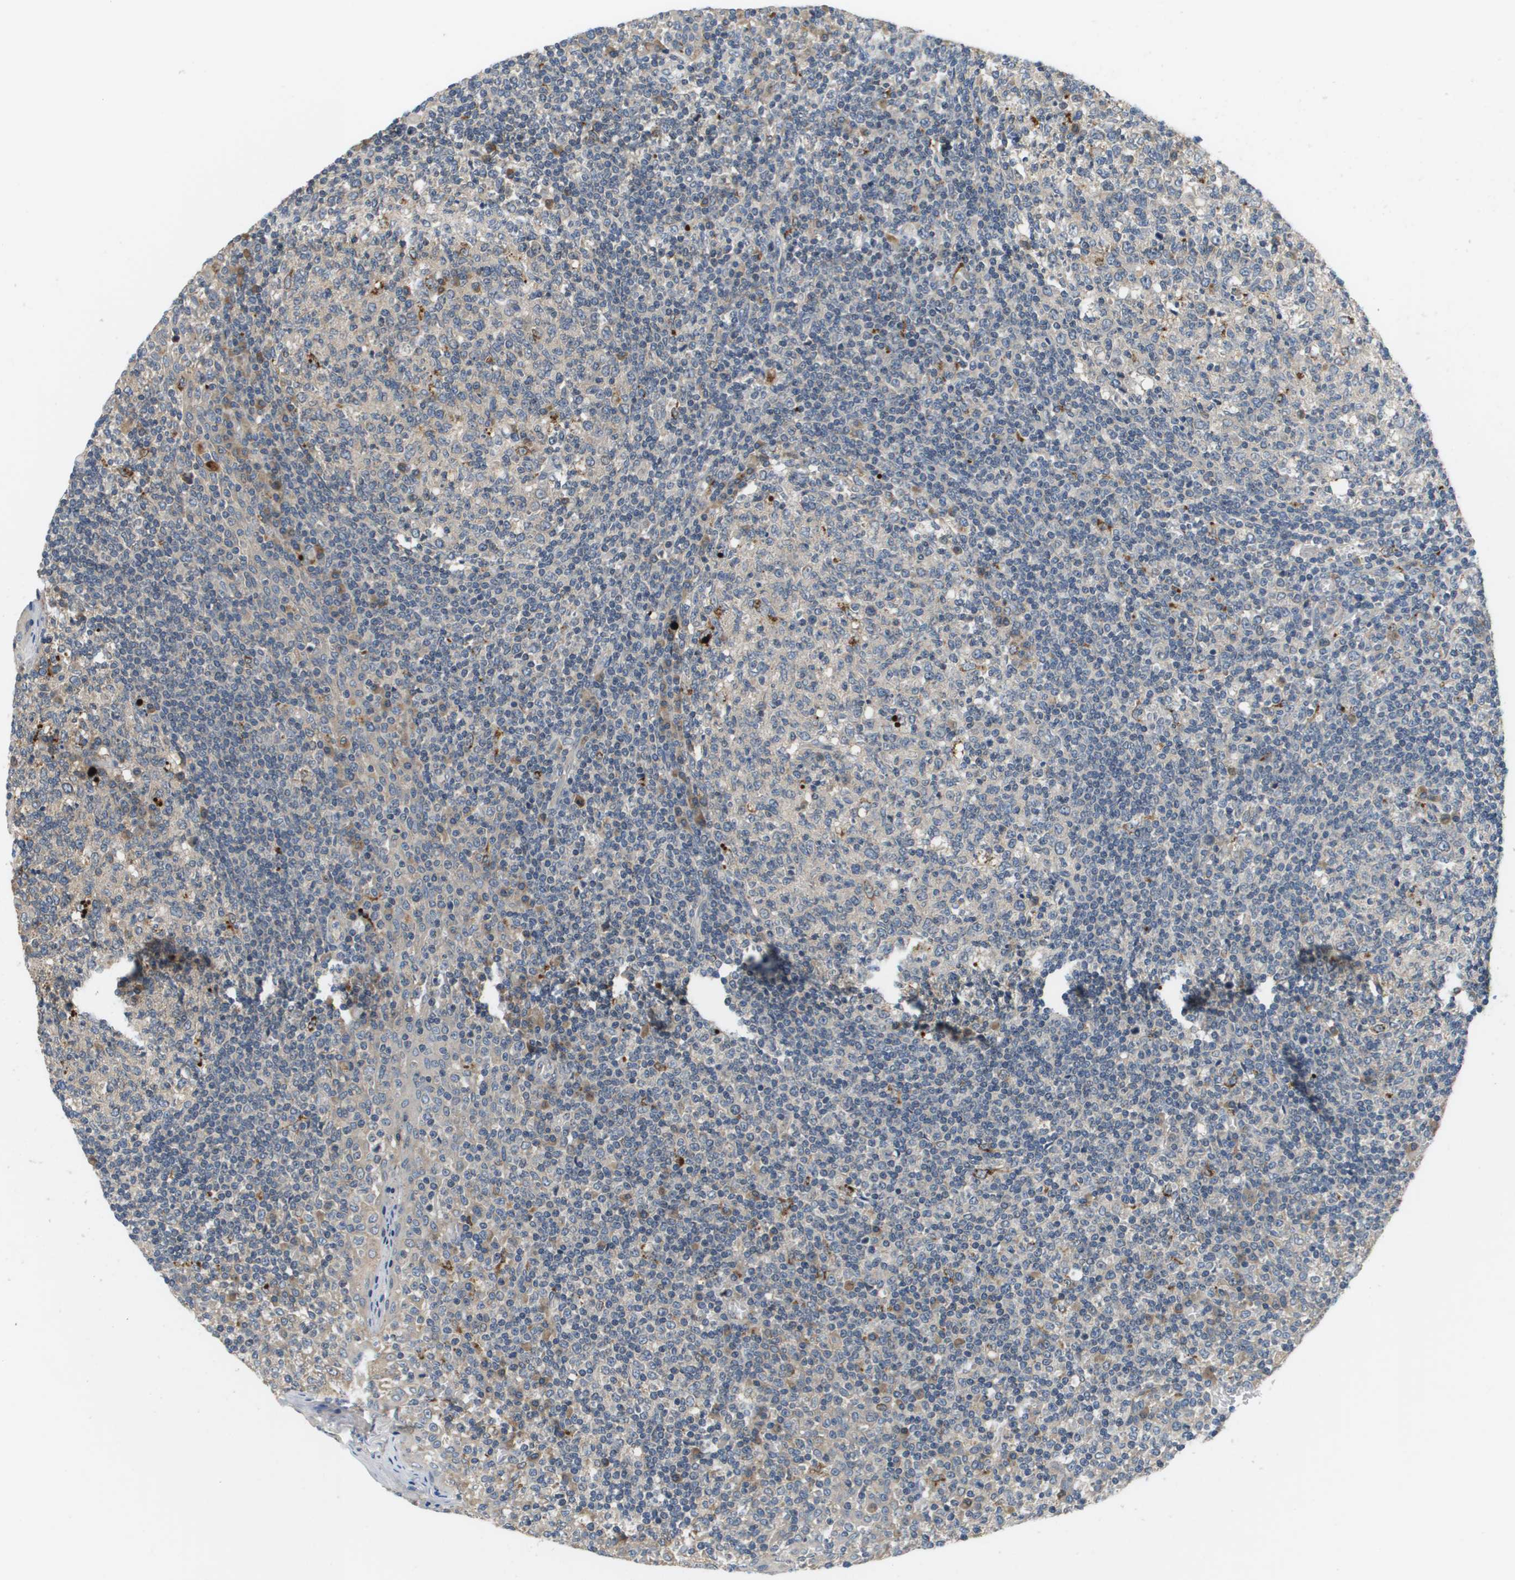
{"staining": {"intensity": "weak", "quantity": "25%-75%", "location": "cytoplasmic/membranous"}, "tissue": "tonsil", "cell_type": "Germinal center cells", "image_type": "normal", "snomed": [{"axis": "morphology", "description": "Normal tissue, NOS"}, {"axis": "topography", "description": "Tonsil"}], "caption": "The histopathology image demonstrates staining of normal tonsil, revealing weak cytoplasmic/membranous protein expression (brown color) within germinal center cells. The staining was performed using DAB to visualize the protein expression in brown, while the nuclei were stained in blue with hematoxylin (Magnification: 20x).", "gene": "SLC25A20", "patient": {"sex": "female", "age": 19}}